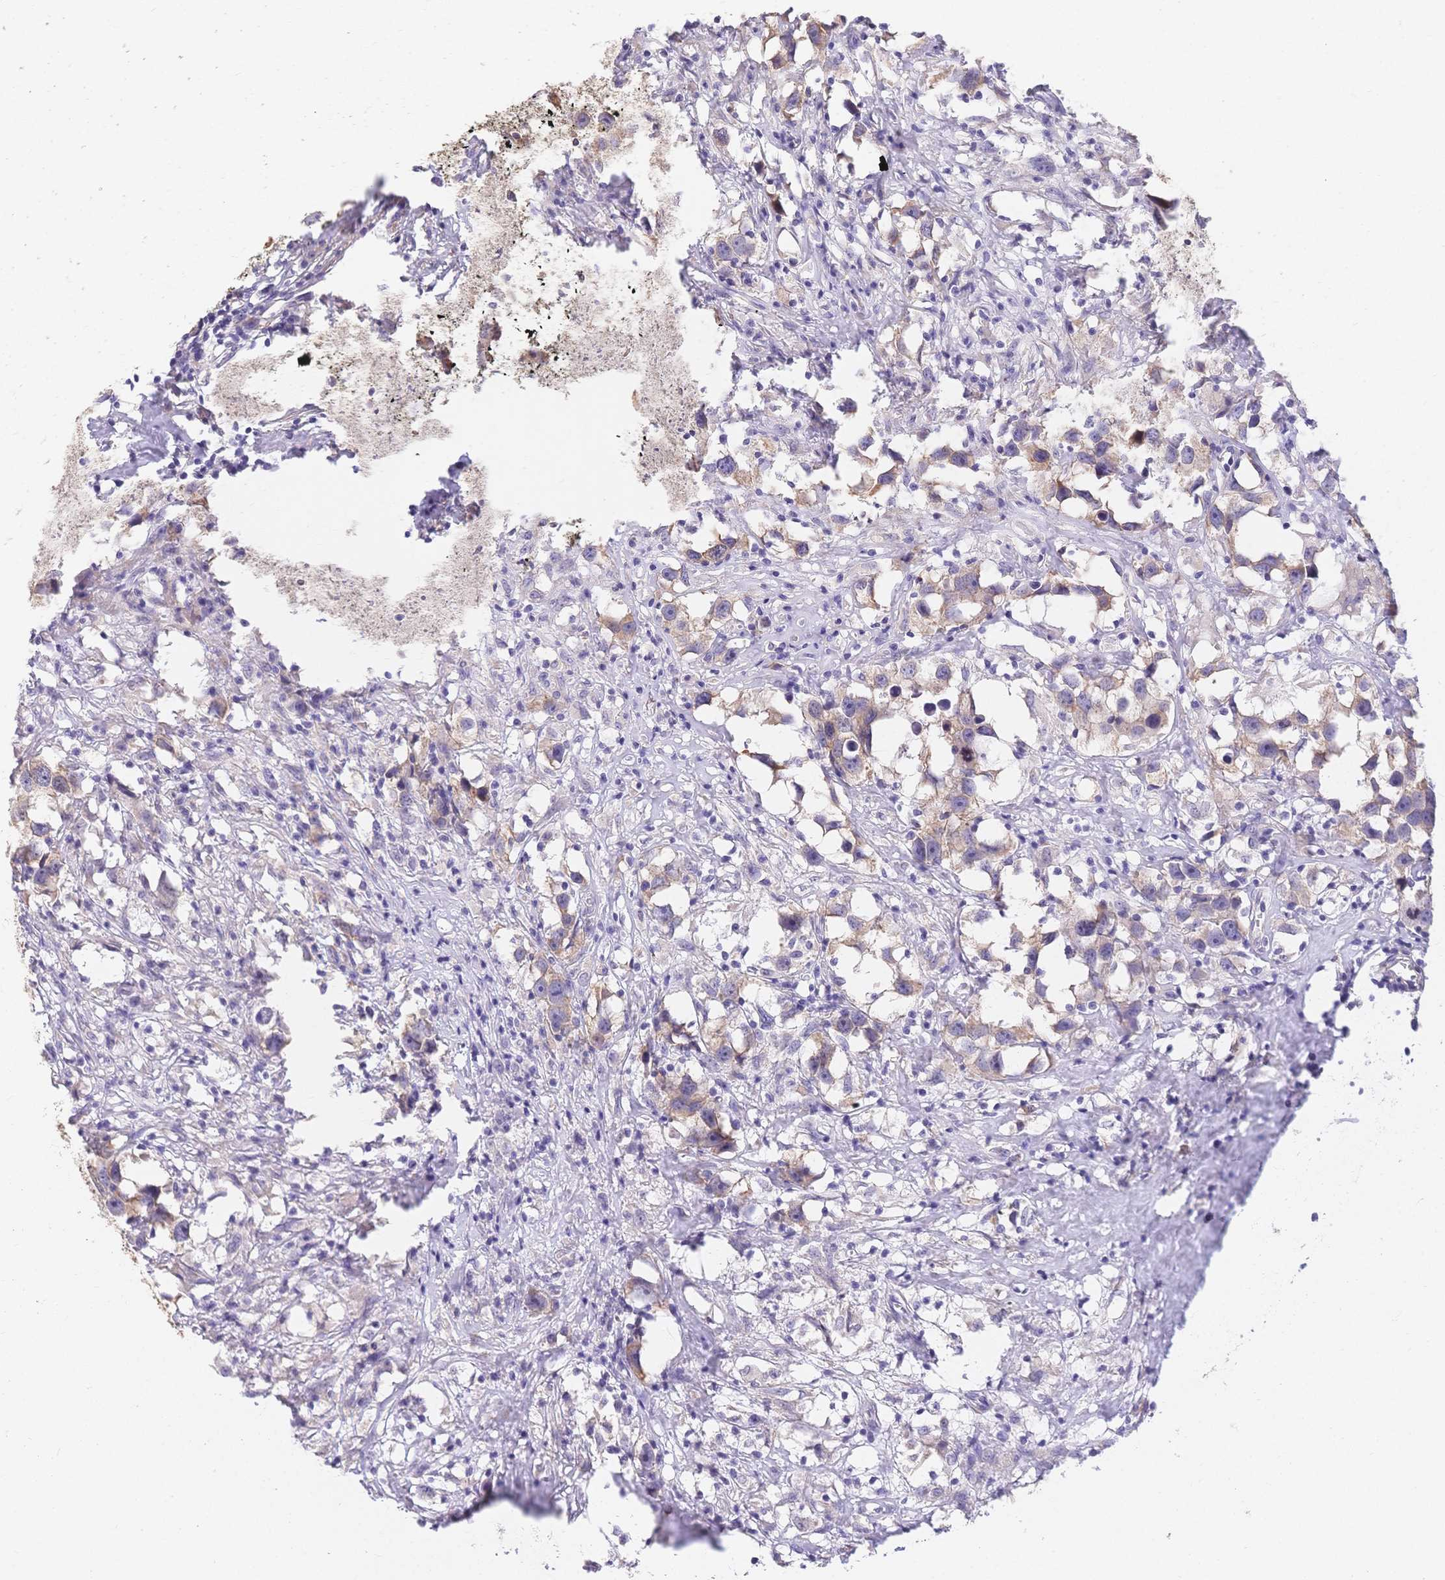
{"staining": {"intensity": "weak", "quantity": "<25%", "location": "cytoplasmic/membranous"}, "tissue": "testis cancer", "cell_type": "Tumor cells", "image_type": "cancer", "snomed": [{"axis": "morphology", "description": "Seminoma, NOS"}, {"axis": "topography", "description": "Testis"}], "caption": "The immunohistochemistry micrograph has no significant expression in tumor cells of seminoma (testis) tissue.", "gene": "HS3ST5", "patient": {"sex": "male", "age": 49}}